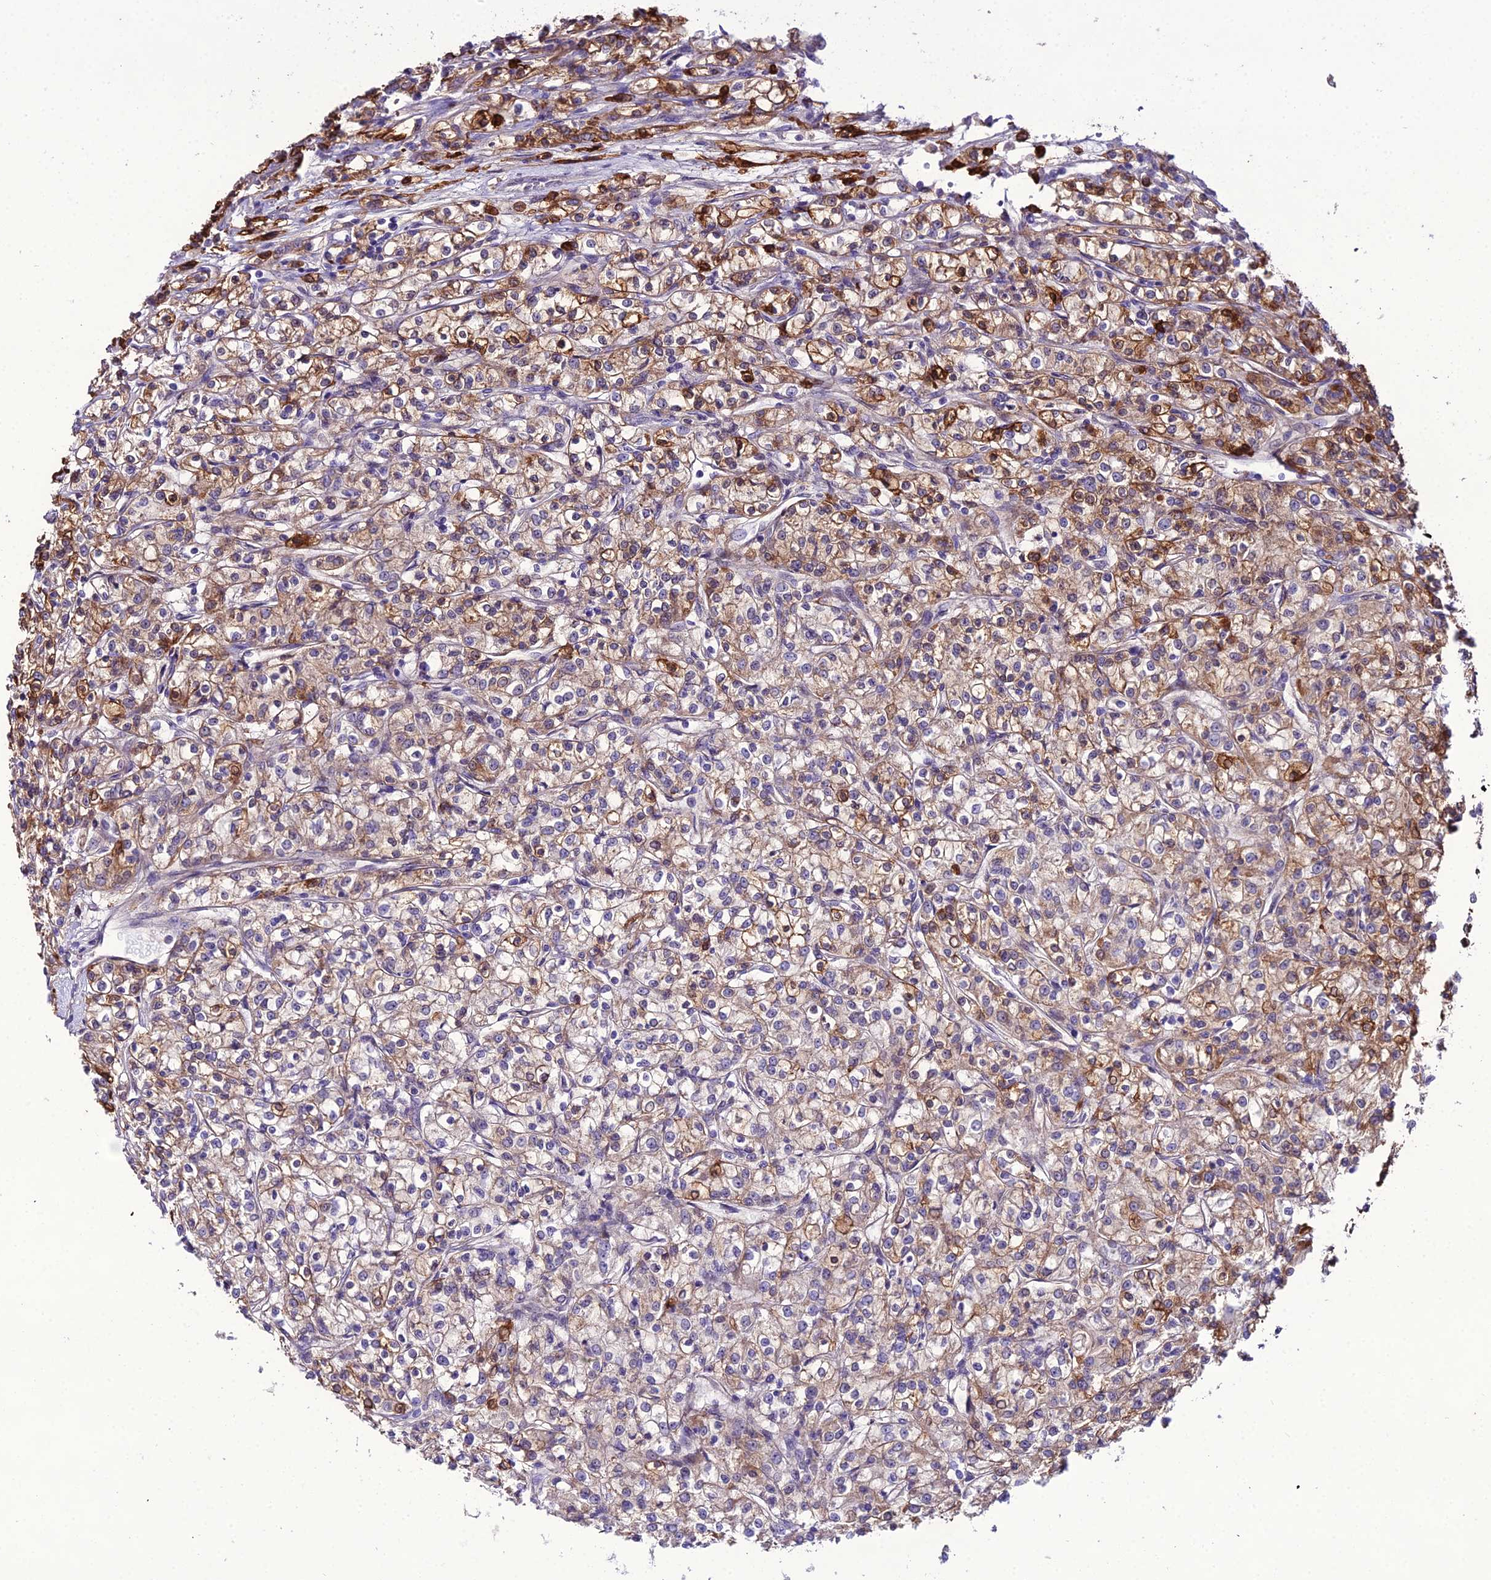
{"staining": {"intensity": "moderate", "quantity": "25%-75%", "location": "cytoplasmic/membranous"}, "tissue": "renal cancer", "cell_type": "Tumor cells", "image_type": "cancer", "snomed": [{"axis": "morphology", "description": "Adenocarcinoma, NOS"}, {"axis": "topography", "description": "Kidney"}], "caption": "Renal cancer (adenocarcinoma) stained with a brown dye exhibits moderate cytoplasmic/membranous positive staining in about 25%-75% of tumor cells.", "gene": "MB21D2", "patient": {"sex": "female", "age": 59}}